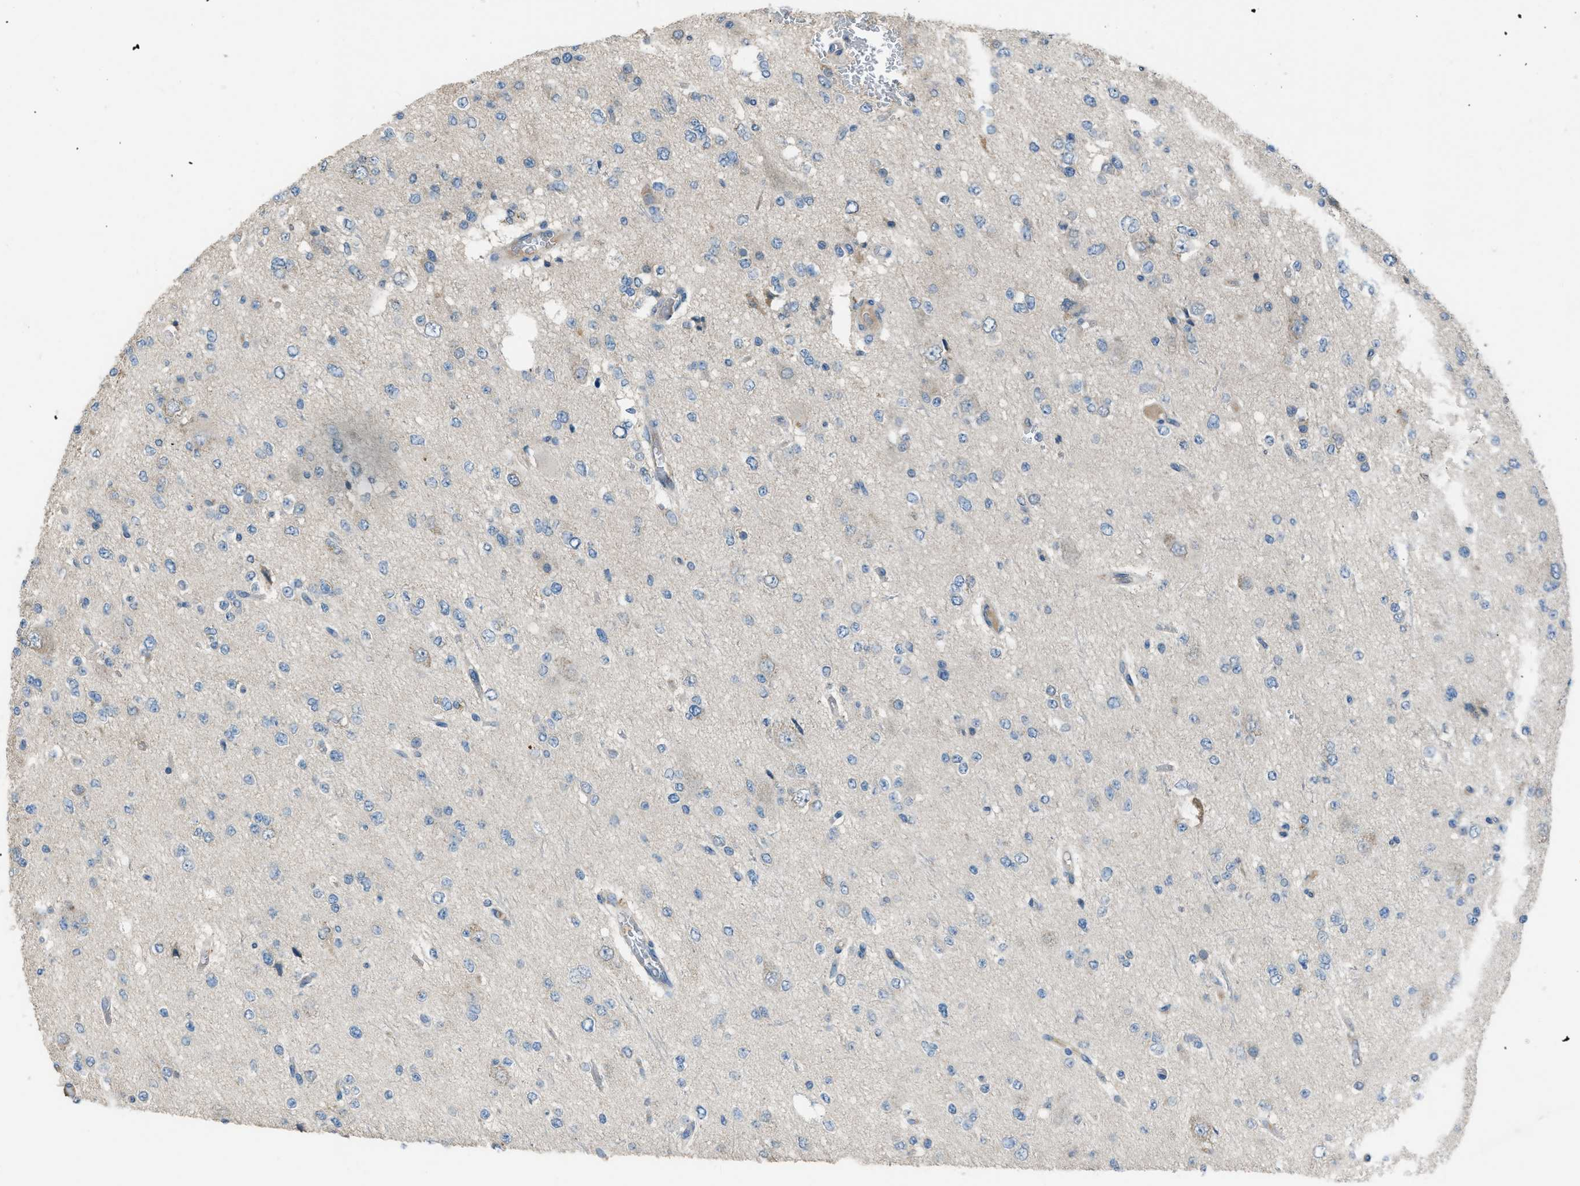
{"staining": {"intensity": "moderate", "quantity": "<25%", "location": "cytoplasmic/membranous"}, "tissue": "glioma", "cell_type": "Tumor cells", "image_type": "cancer", "snomed": [{"axis": "morphology", "description": "Glioma, malignant, Low grade"}, {"axis": "topography", "description": "Brain"}], "caption": "Protein expression analysis of human malignant glioma (low-grade) reveals moderate cytoplasmic/membranous positivity in approximately <25% of tumor cells.", "gene": "MIS18A", "patient": {"sex": "male", "age": 38}}